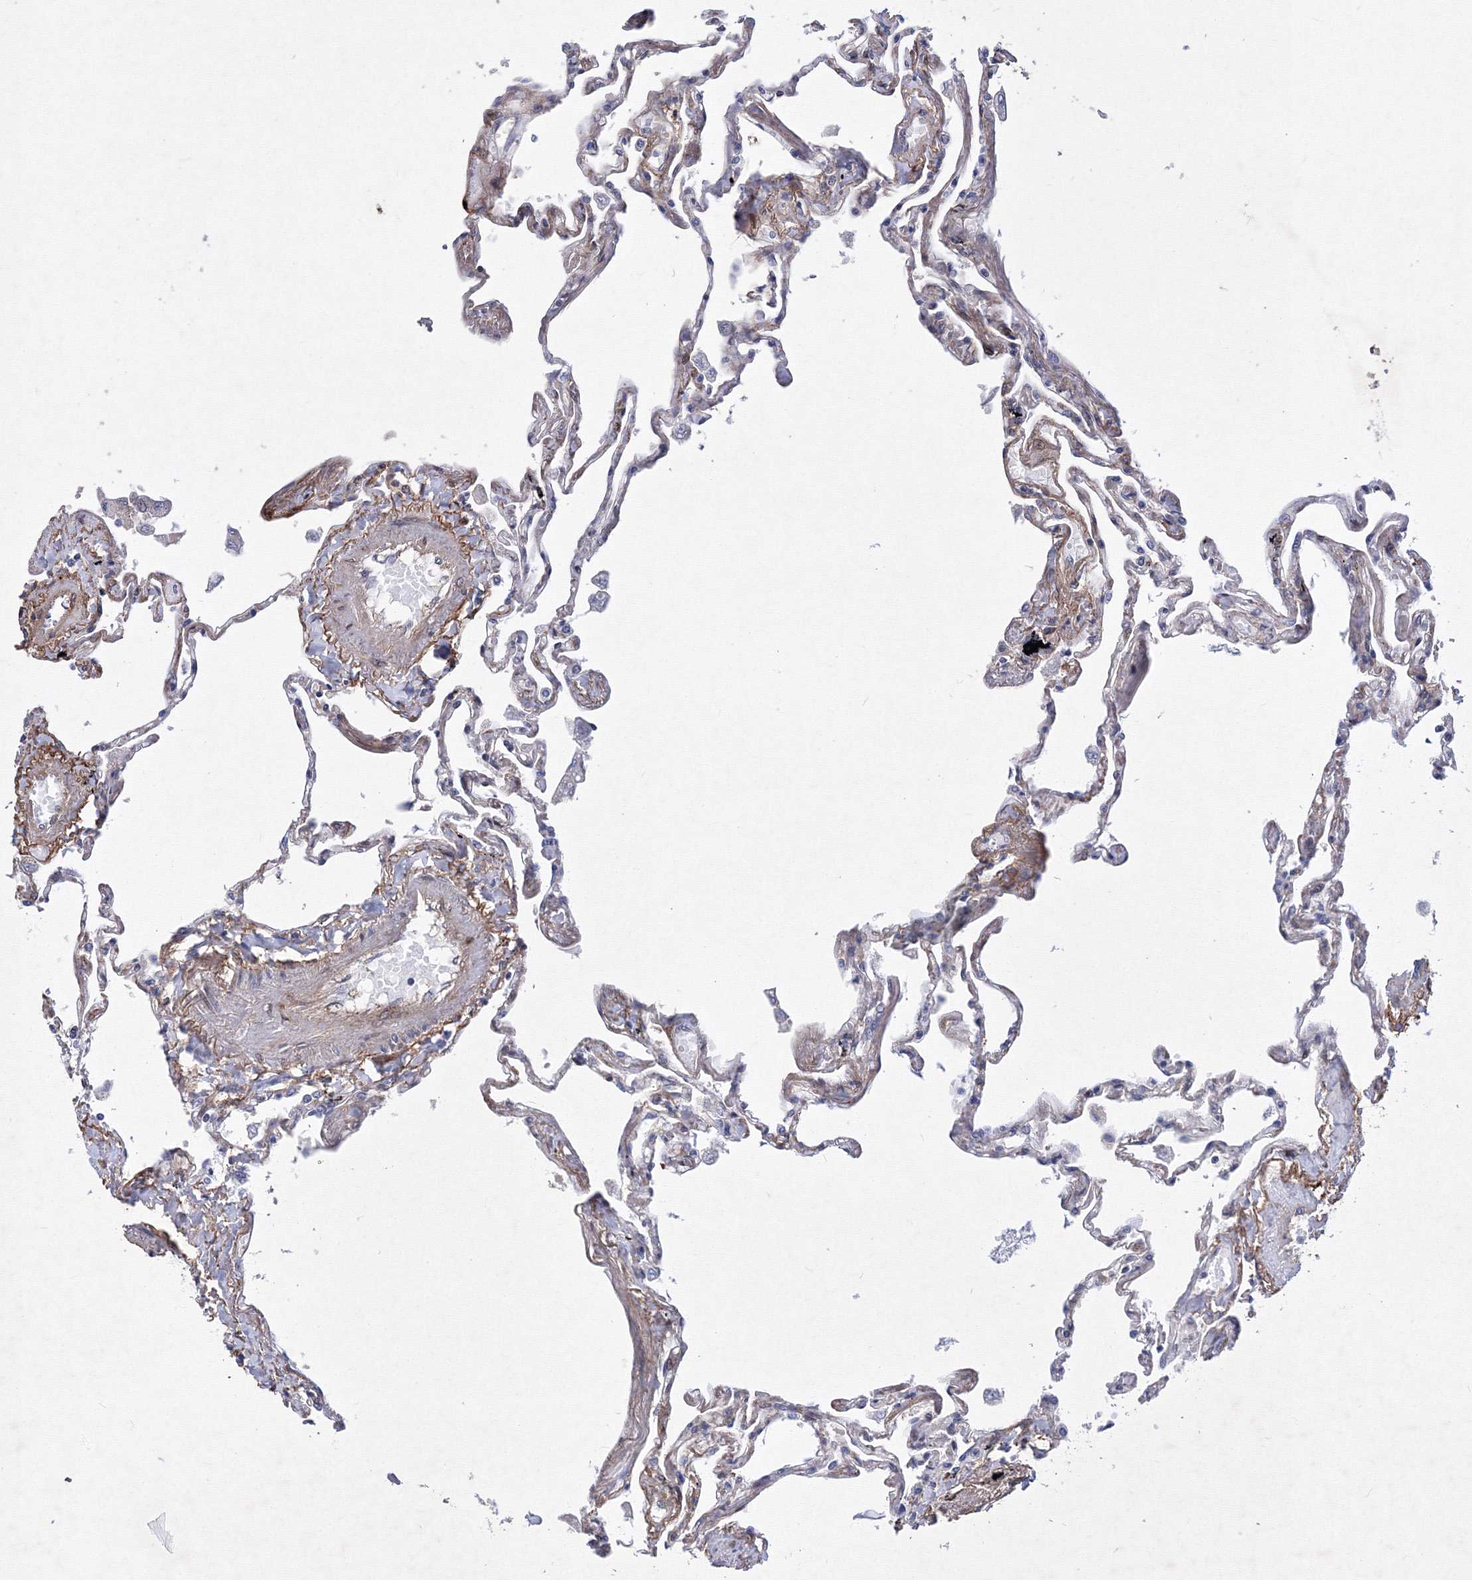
{"staining": {"intensity": "moderate", "quantity": "<25%", "location": "cytoplasmic/membranous"}, "tissue": "lung", "cell_type": "Alveolar cells", "image_type": "normal", "snomed": [{"axis": "morphology", "description": "Normal tissue, NOS"}, {"axis": "topography", "description": "Lung"}], "caption": "Brown immunohistochemical staining in normal lung displays moderate cytoplasmic/membranous expression in about <25% of alveolar cells.", "gene": "SNX18", "patient": {"sex": "female", "age": 67}}